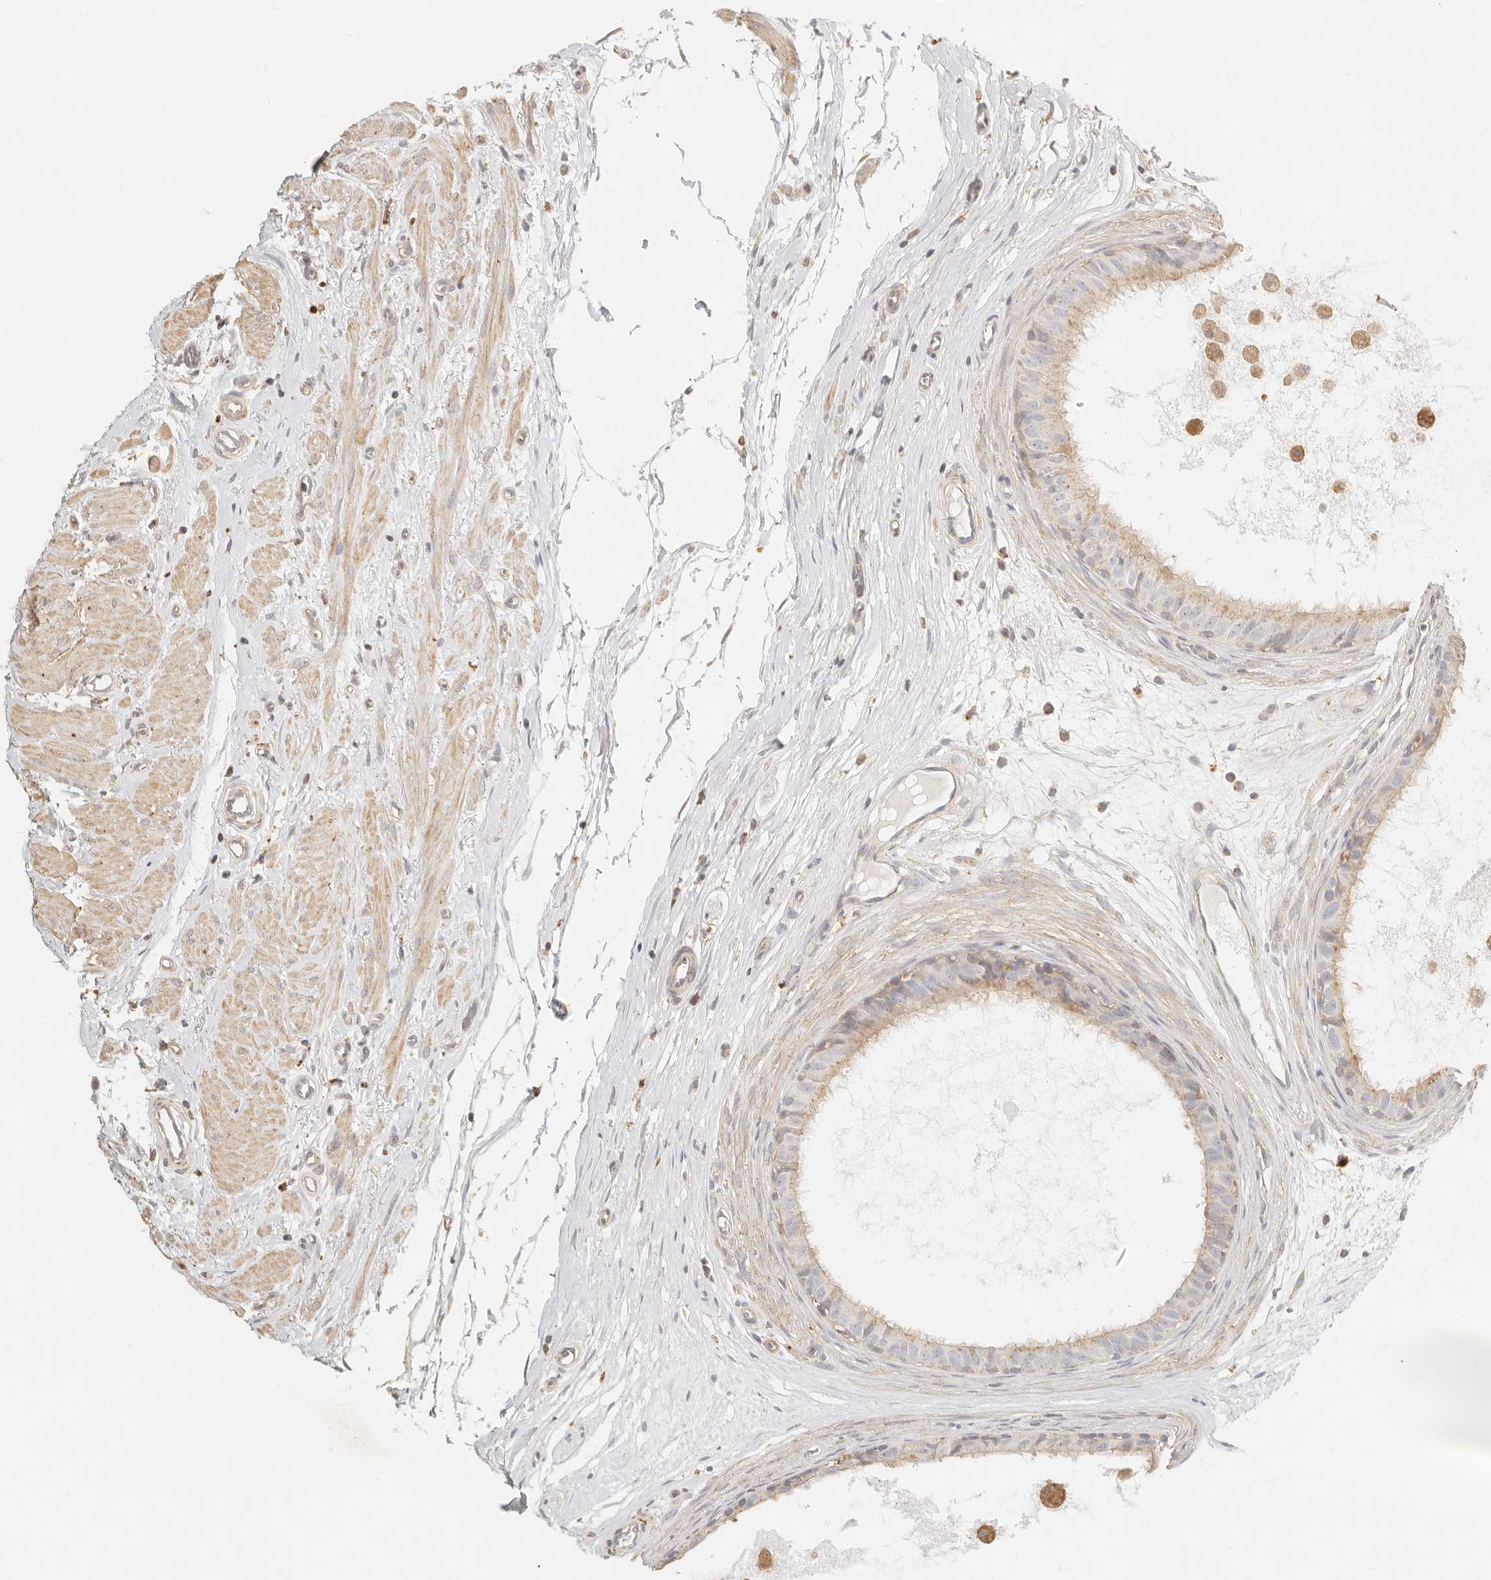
{"staining": {"intensity": "weak", "quantity": ">75%", "location": "cytoplasmic/membranous"}, "tissue": "epididymis", "cell_type": "Glandular cells", "image_type": "normal", "snomed": [{"axis": "morphology", "description": "Normal tissue, NOS"}, {"axis": "morphology", "description": "Inflammation, NOS"}, {"axis": "topography", "description": "Epididymis"}], "caption": "Immunohistochemical staining of unremarkable human epididymis displays weak cytoplasmic/membranous protein staining in about >75% of glandular cells.", "gene": "CNMD", "patient": {"sex": "male", "age": 85}}